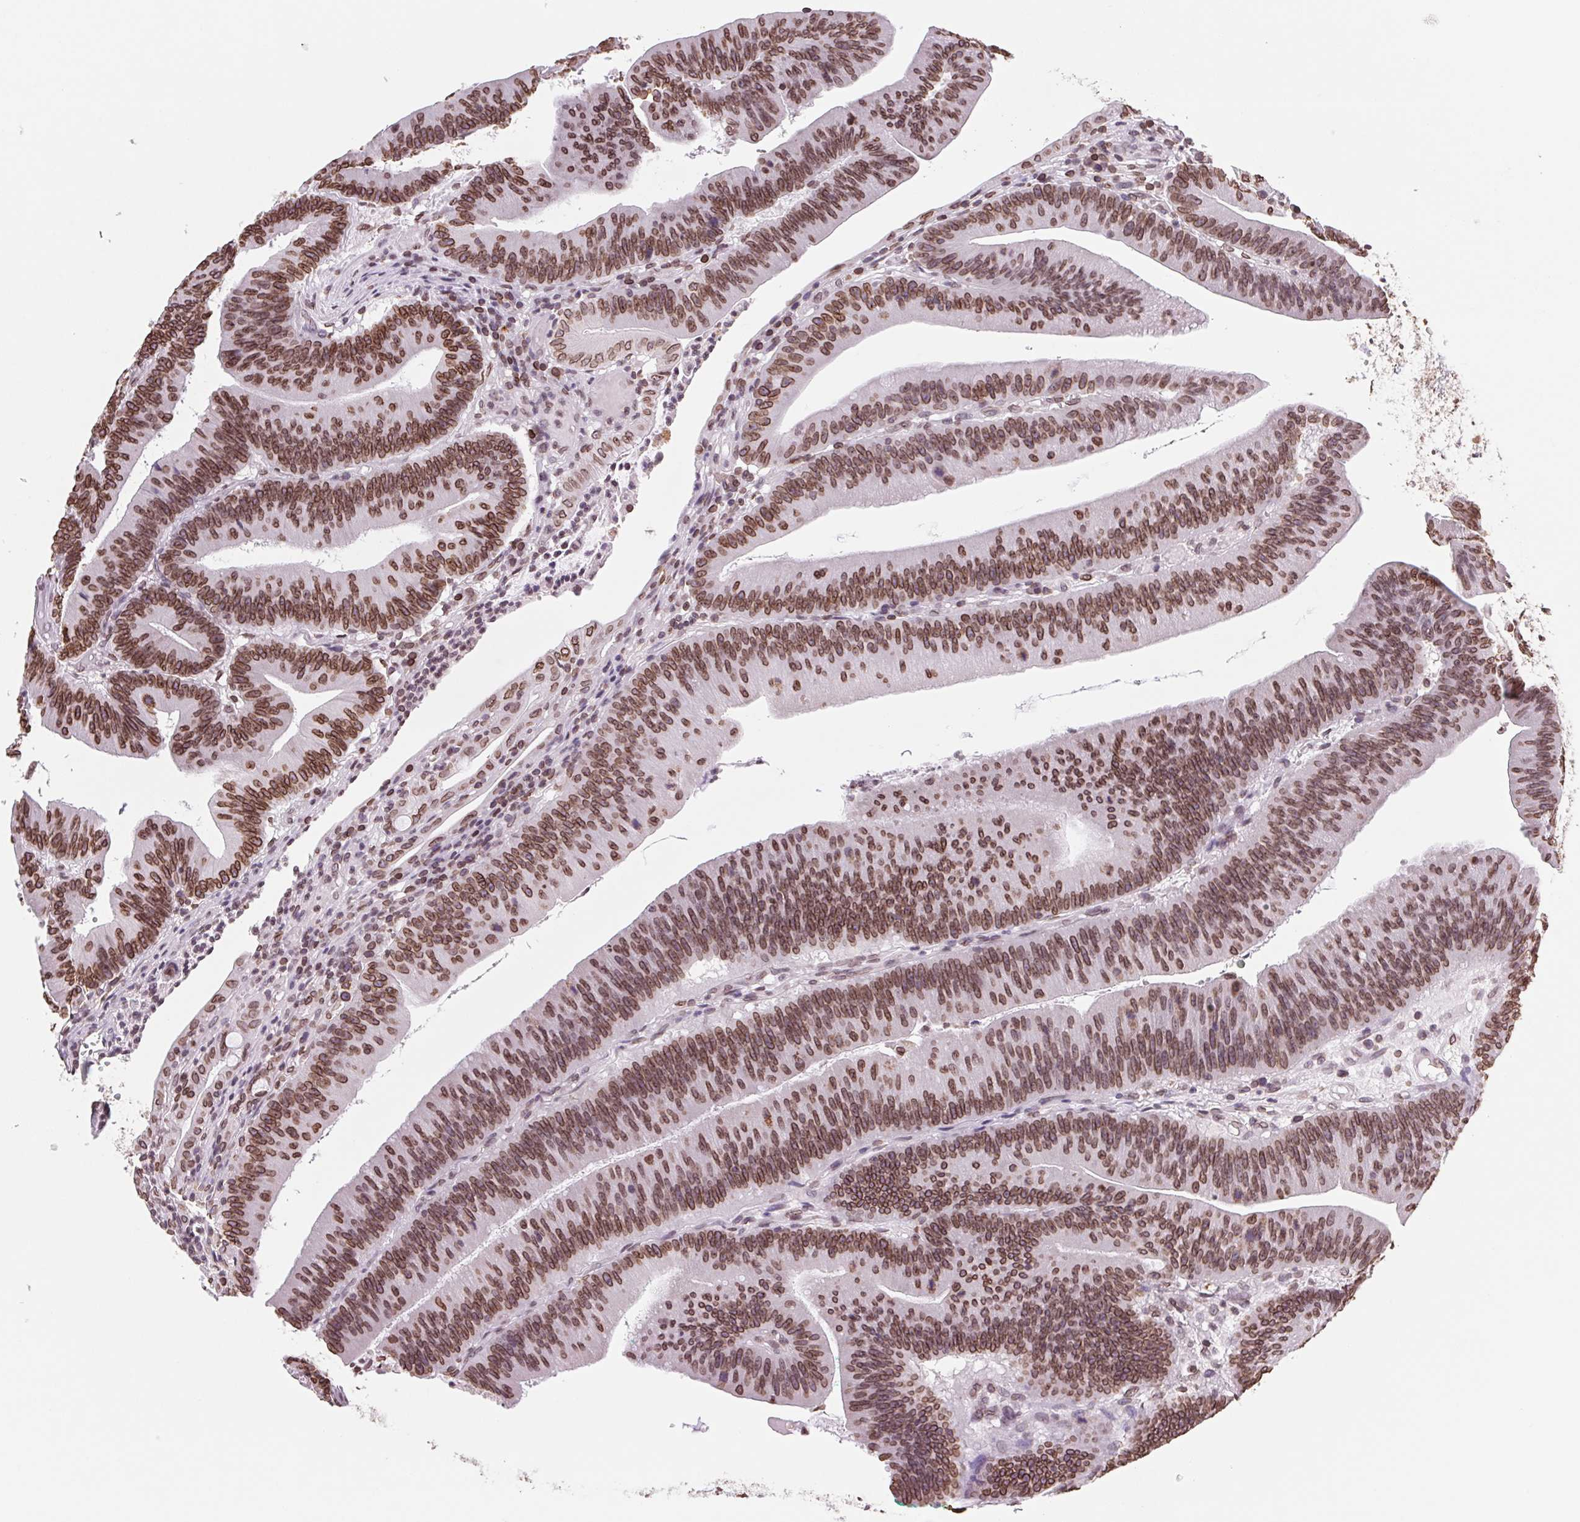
{"staining": {"intensity": "strong", "quantity": ">75%", "location": "cytoplasmic/membranous,nuclear"}, "tissue": "colorectal cancer", "cell_type": "Tumor cells", "image_type": "cancer", "snomed": [{"axis": "morphology", "description": "Adenocarcinoma, NOS"}, {"axis": "topography", "description": "Colon"}], "caption": "Protein staining of adenocarcinoma (colorectal) tissue exhibits strong cytoplasmic/membranous and nuclear expression in about >75% of tumor cells.", "gene": "LMNB2", "patient": {"sex": "female", "age": 78}}